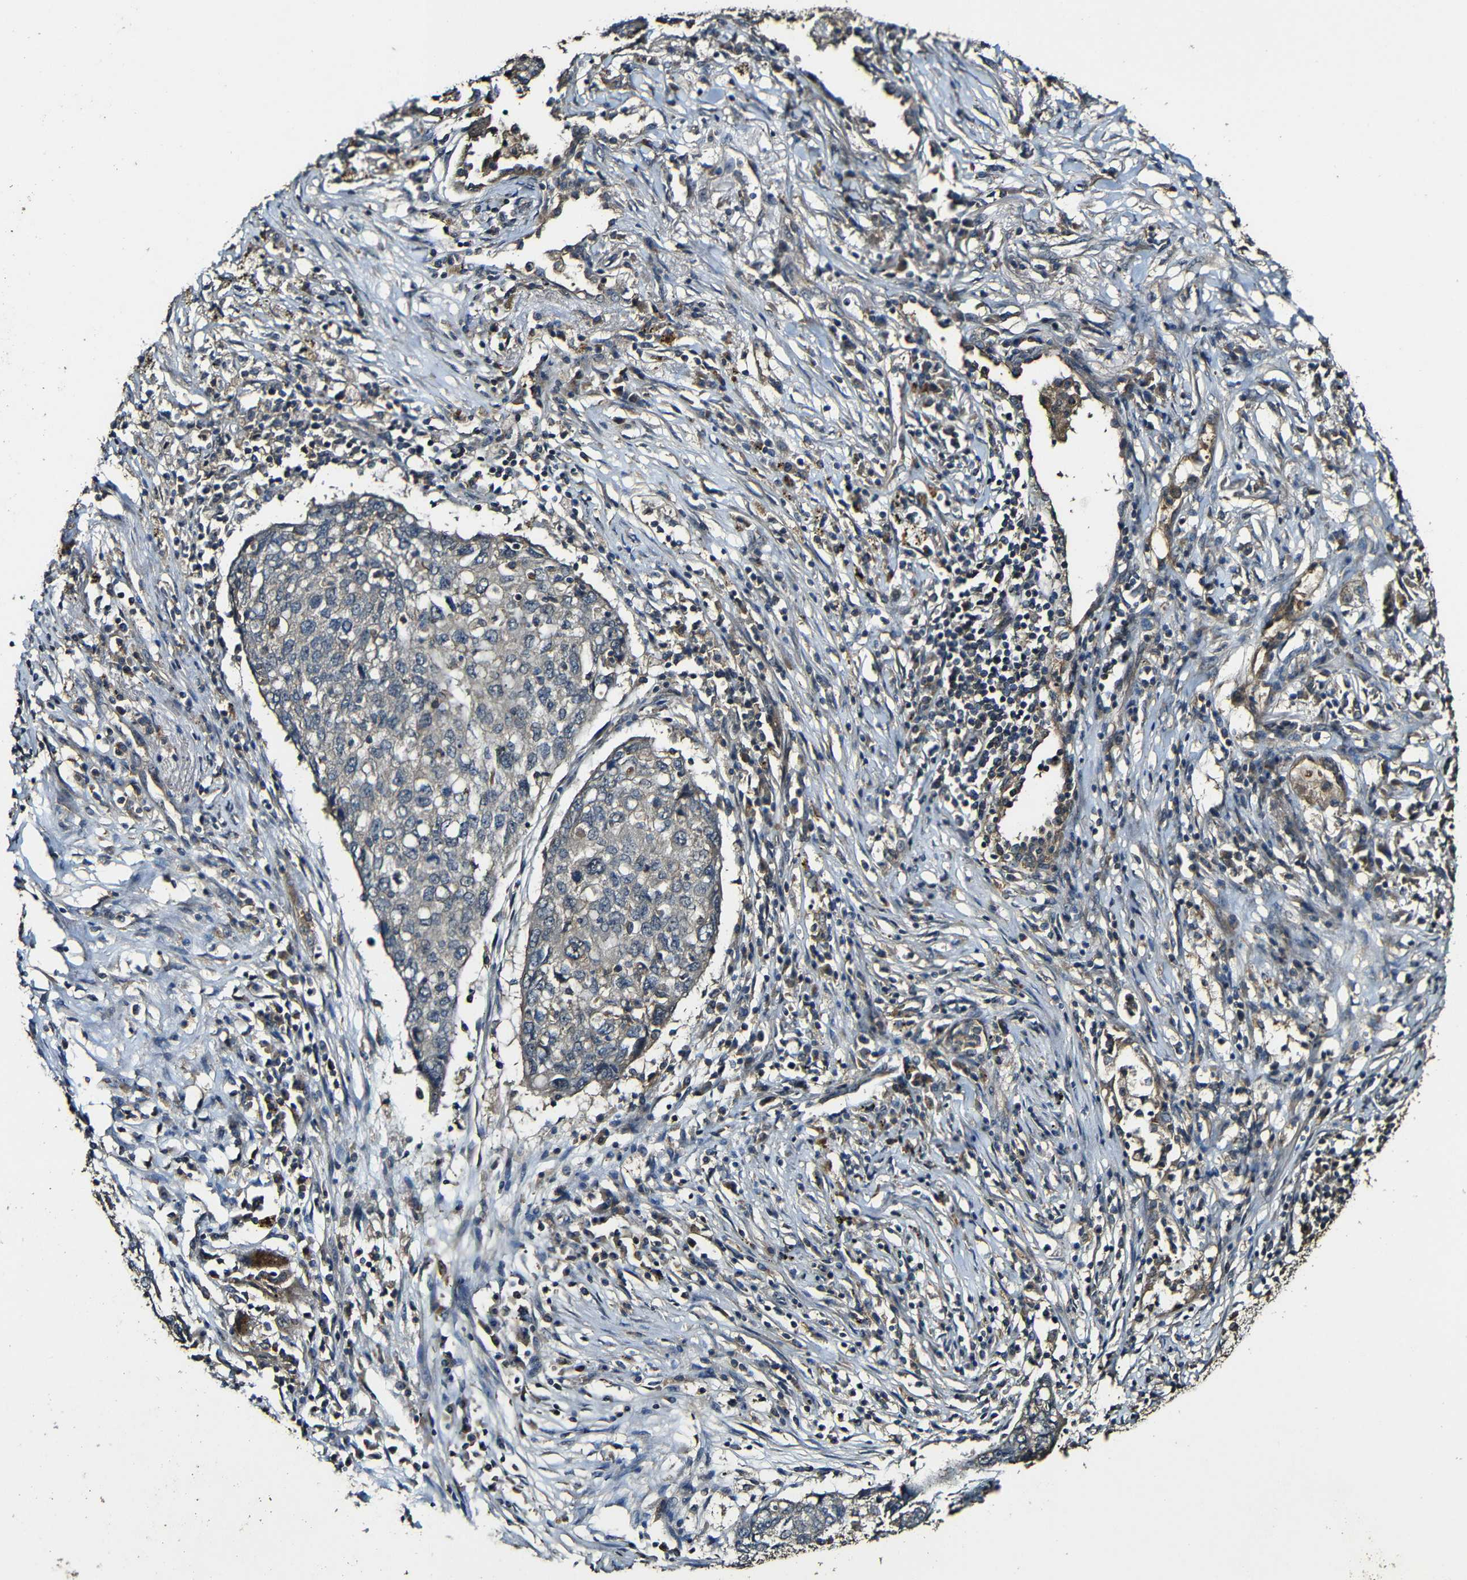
{"staining": {"intensity": "moderate", "quantity": ">75%", "location": "cytoplasmic/membranous"}, "tissue": "lung cancer", "cell_type": "Tumor cells", "image_type": "cancer", "snomed": [{"axis": "morphology", "description": "Squamous cell carcinoma, NOS"}, {"axis": "topography", "description": "Lung"}], "caption": "Moderate cytoplasmic/membranous staining is appreciated in about >75% of tumor cells in lung cancer.", "gene": "CASP8", "patient": {"sex": "female", "age": 63}}